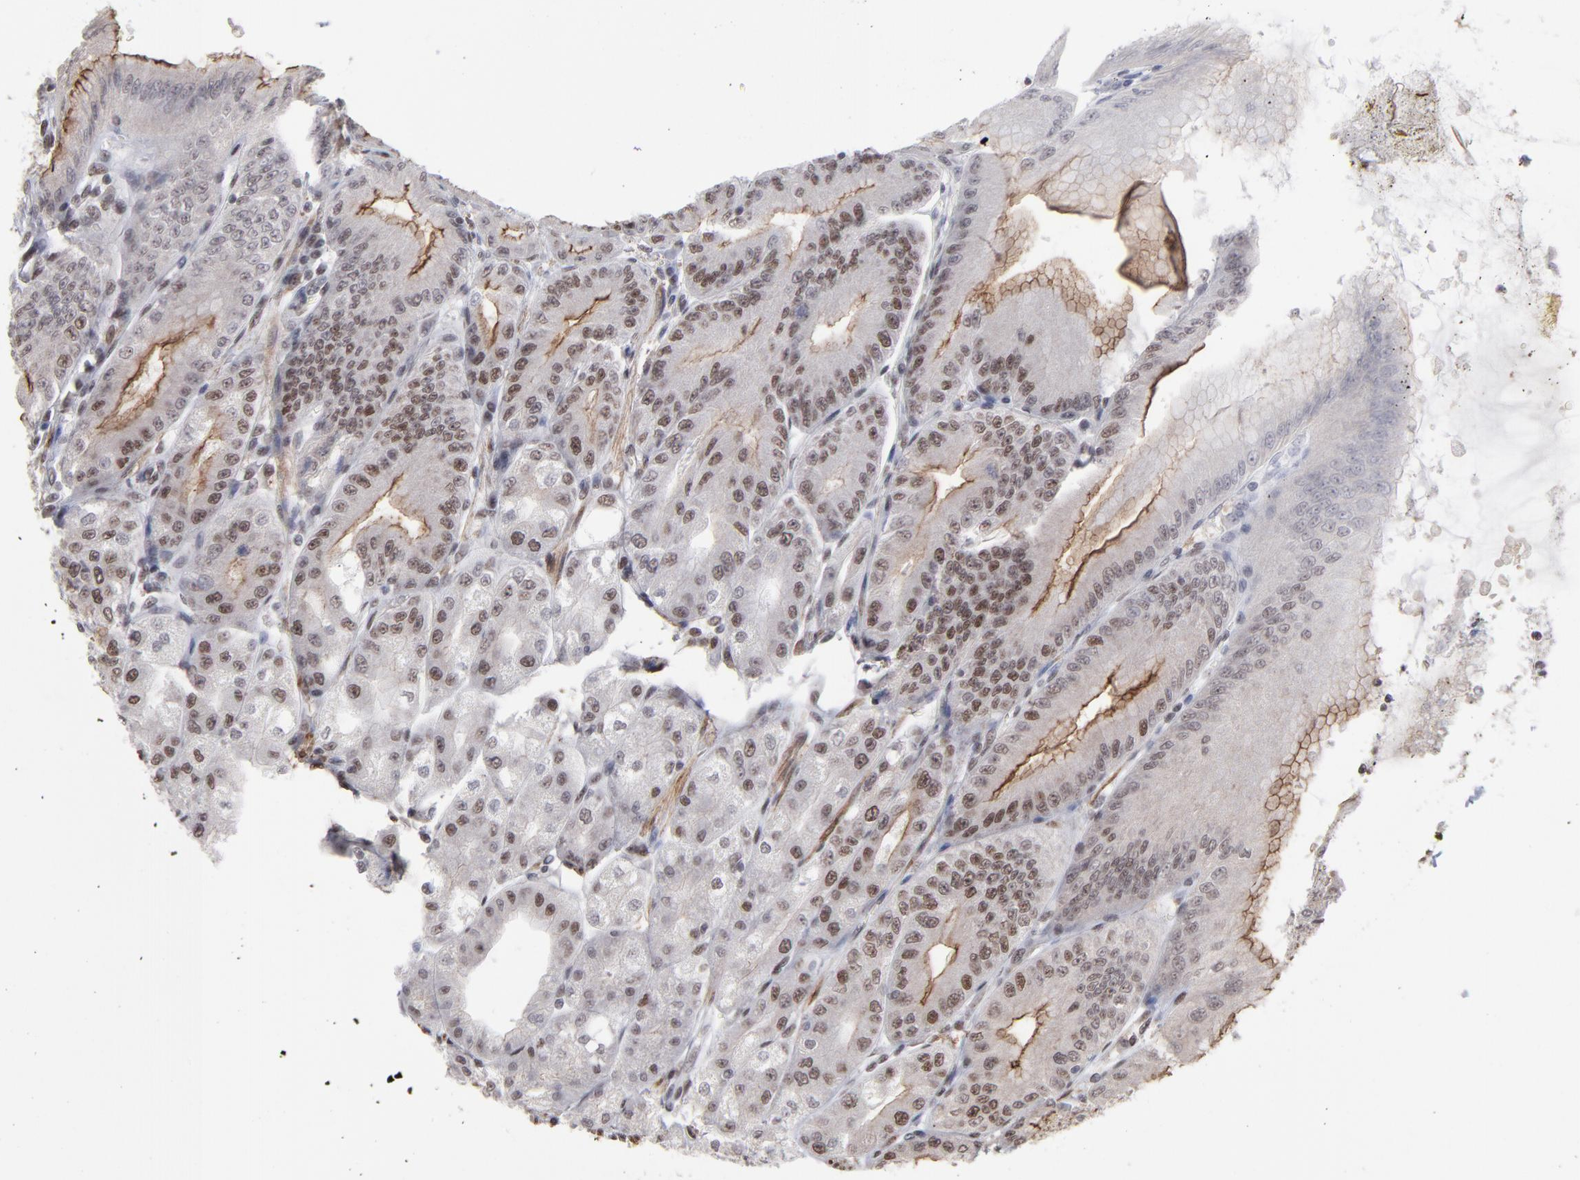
{"staining": {"intensity": "moderate", "quantity": ">75%", "location": "cytoplasmic/membranous,nuclear"}, "tissue": "stomach", "cell_type": "Glandular cells", "image_type": "normal", "snomed": [{"axis": "morphology", "description": "Normal tissue, NOS"}, {"axis": "topography", "description": "Stomach, lower"}], "caption": "Approximately >75% of glandular cells in unremarkable human stomach demonstrate moderate cytoplasmic/membranous,nuclear protein expression as visualized by brown immunohistochemical staining.", "gene": "ZNF3", "patient": {"sex": "male", "age": 71}}